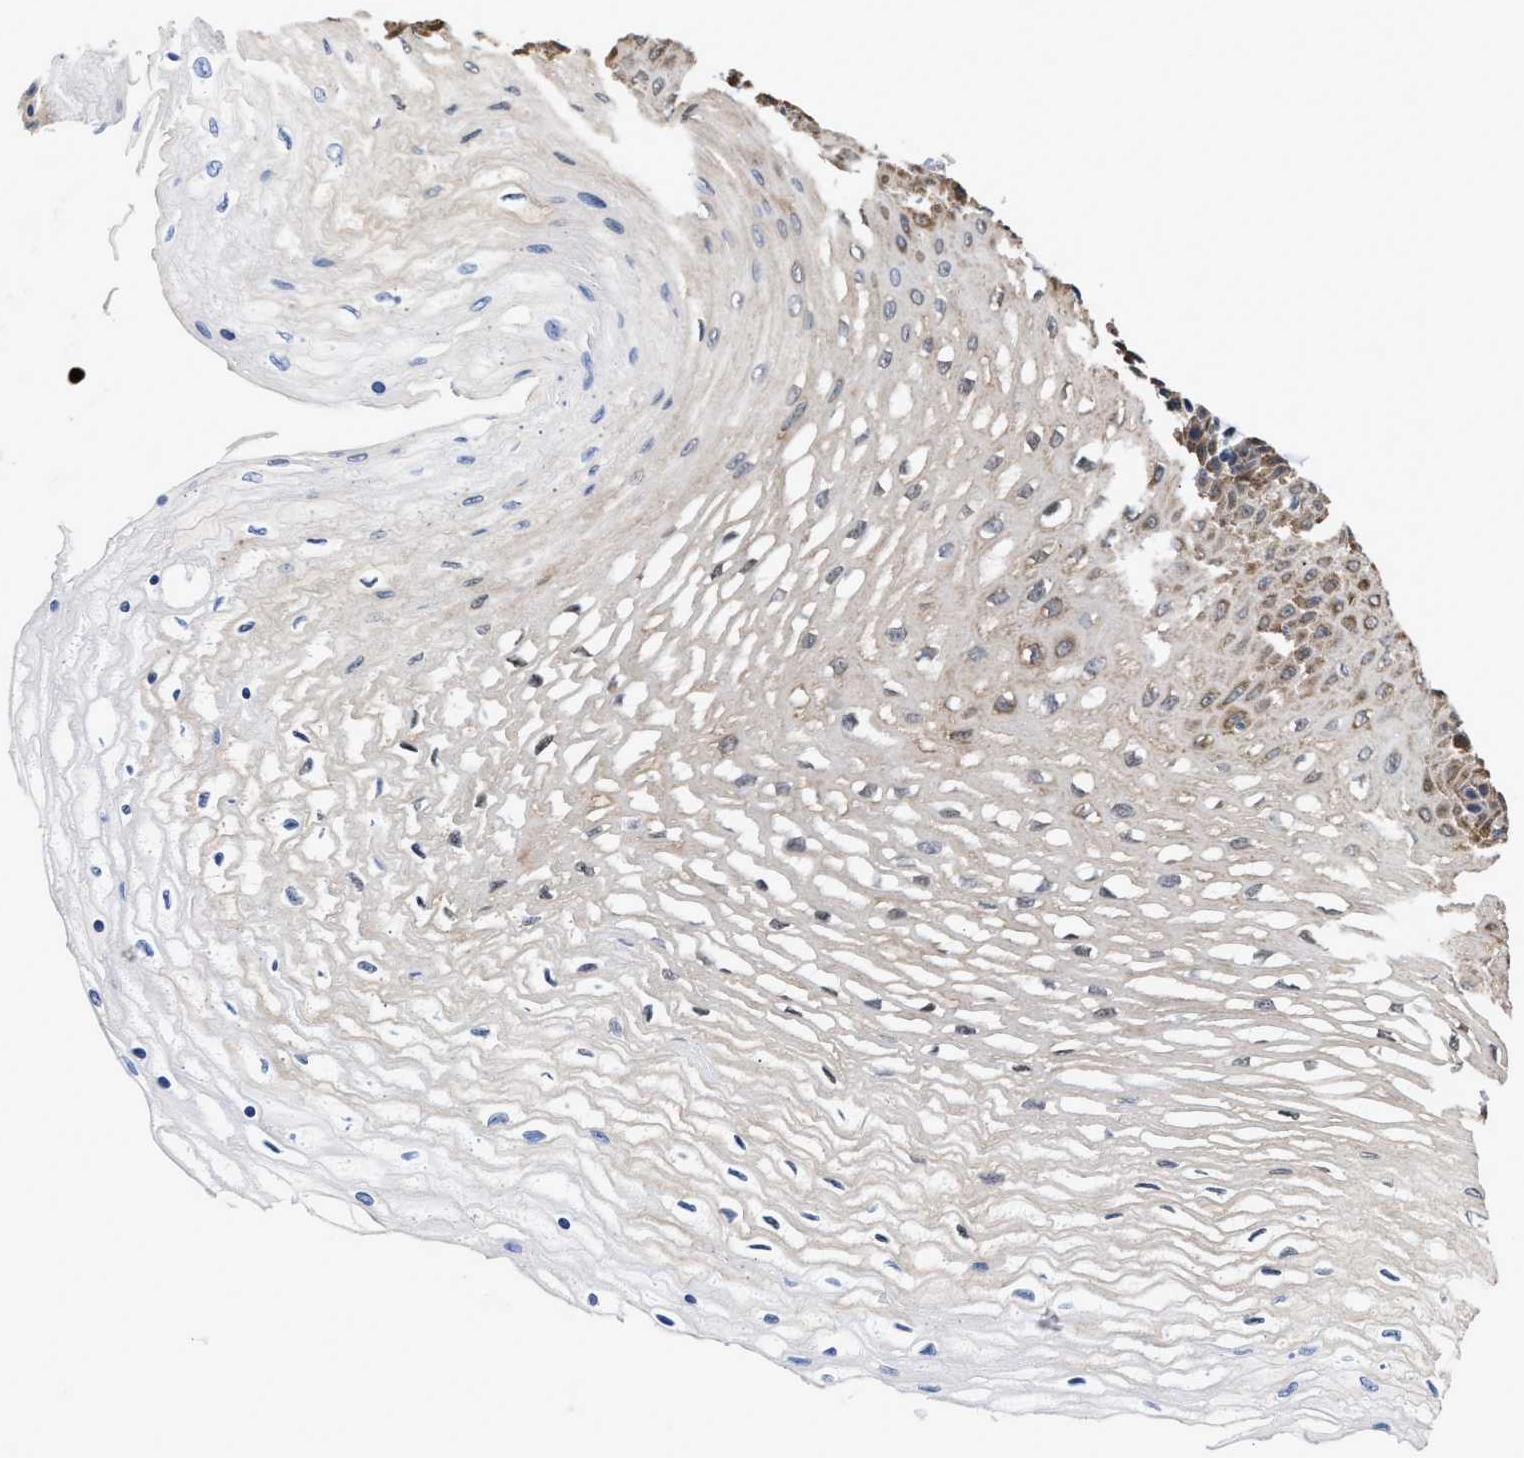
{"staining": {"intensity": "weak", "quantity": "25%-75%", "location": "cytoplasmic/membranous"}, "tissue": "esophagus", "cell_type": "Squamous epithelial cells", "image_type": "normal", "snomed": [{"axis": "morphology", "description": "Normal tissue, NOS"}, {"axis": "topography", "description": "Esophagus"}], "caption": "IHC image of unremarkable esophagus stained for a protein (brown), which reveals low levels of weak cytoplasmic/membranous staining in approximately 25%-75% of squamous epithelial cells.", "gene": "KLHDC1", "patient": {"sex": "female", "age": 72}}